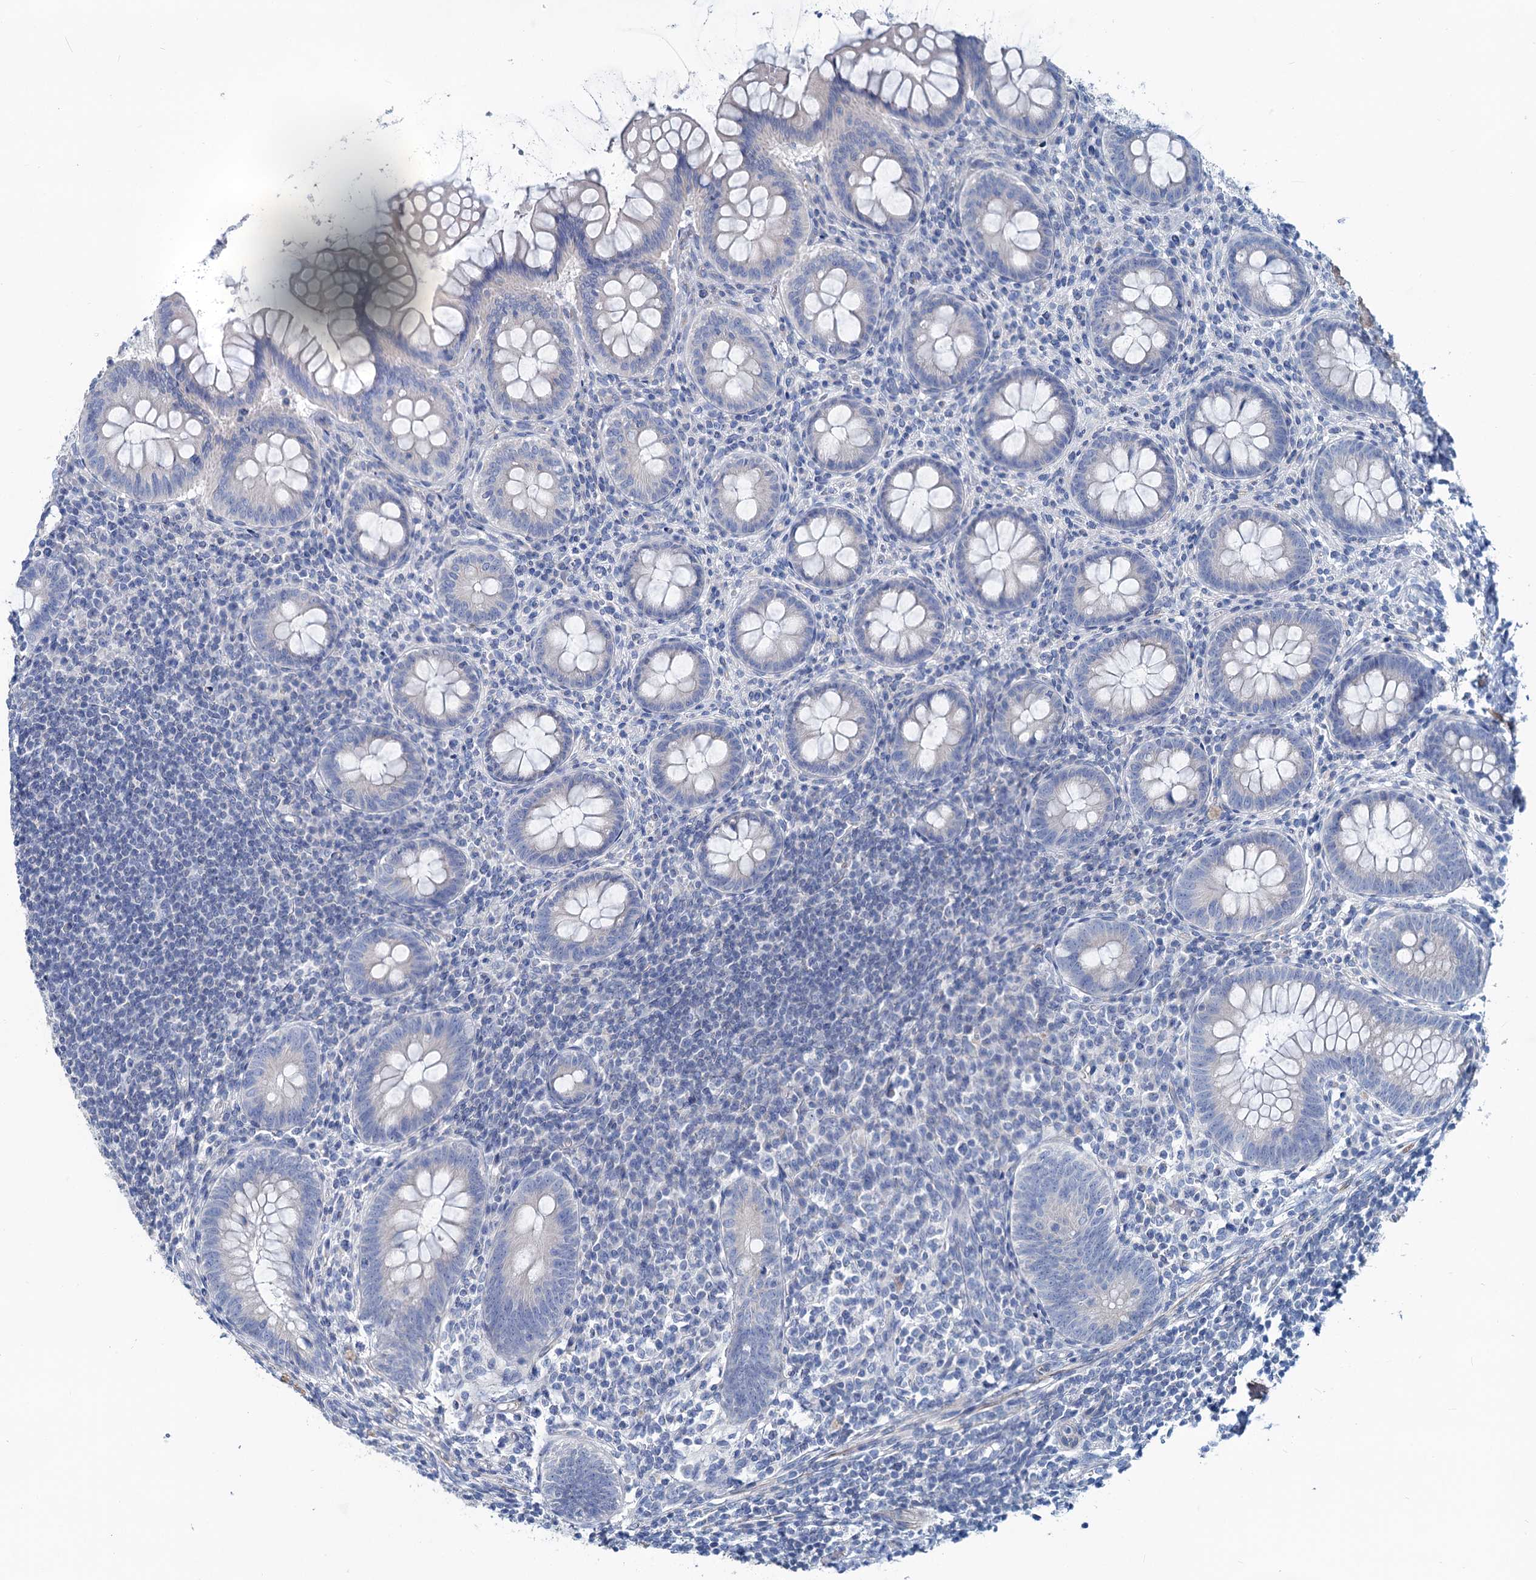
{"staining": {"intensity": "negative", "quantity": "none", "location": "none"}, "tissue": "appendix", "cell_type": "Glandular cells", "image_type": "normal", "snomed": [{"axis": "morphology", "description": "Normal tissue, NOS"}, {"axis": "topography", "description": "Appendix"}], "caption": "The histopathology image demonstrates no significant positivity in glandular cells of appendix.", "gene": "SLC1A3", "patient": {"sex": "female", "age": 33}}